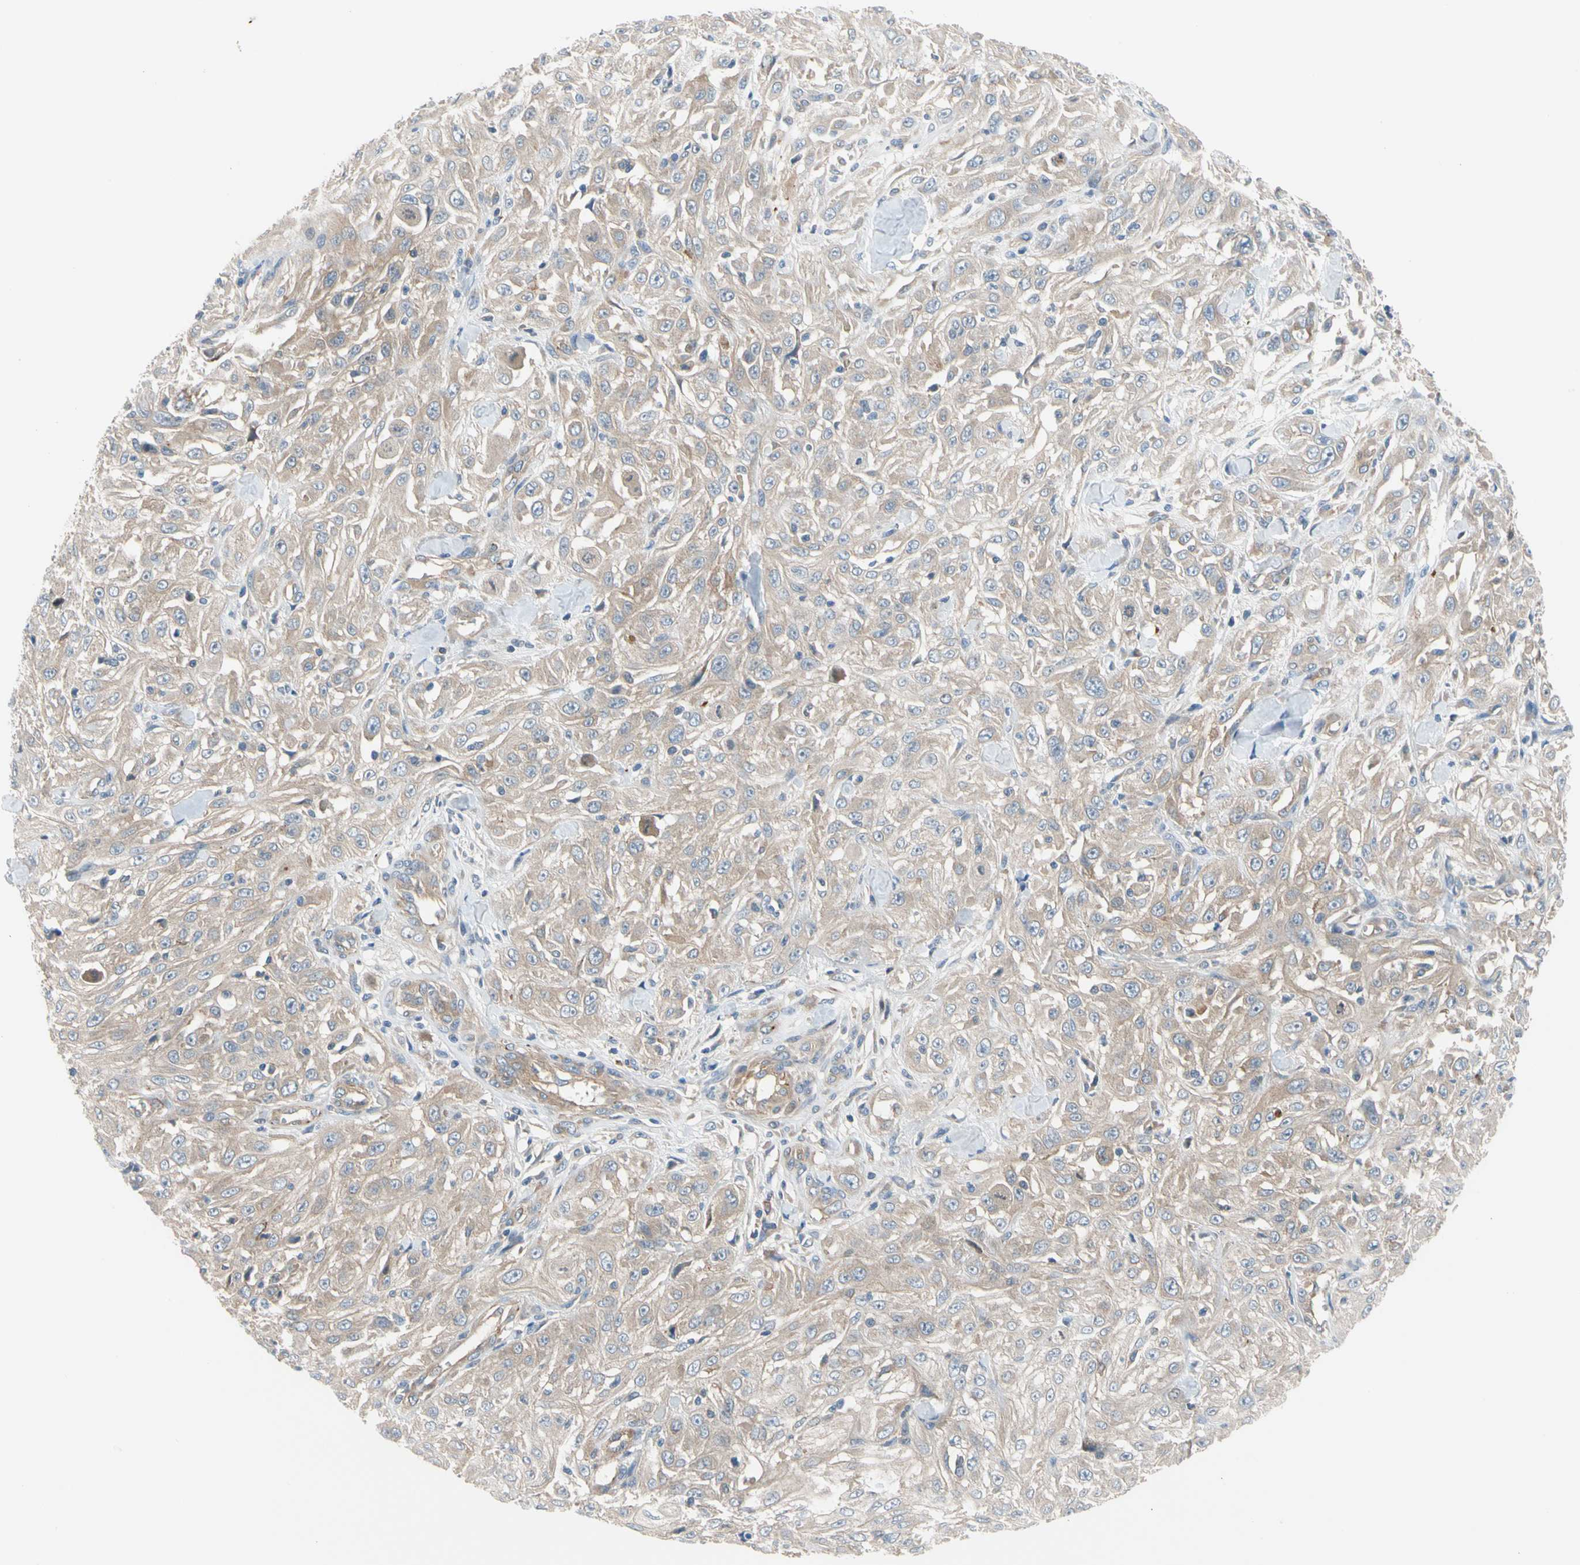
{"staining": {"intensity": "weak", "quantity": "<25%", "location": "cytoplasmic/membranous"}, "tissue": "skin cancer", "cell_type": "Tumor cells", "image_type": "cancer", "snomed": [{"axis": "morphology", "description": "Squamous cell carcinoma, NOS"}, {"axis": "morphology", "description": "Squamous cell carcinoma, metastatic, NOS"}, {"axis": "topography", "description": "Skin"}, {"axis": "topography", "description": "Lymph node"}], "caption": "Tumor cells are negative for protein expression in human skin cancer. (Brightfield microscopy of DAB immunohistochemistry at high magnification).", "gene": "ENTREP3", "patient": {"sex": "male", "age": 75}}